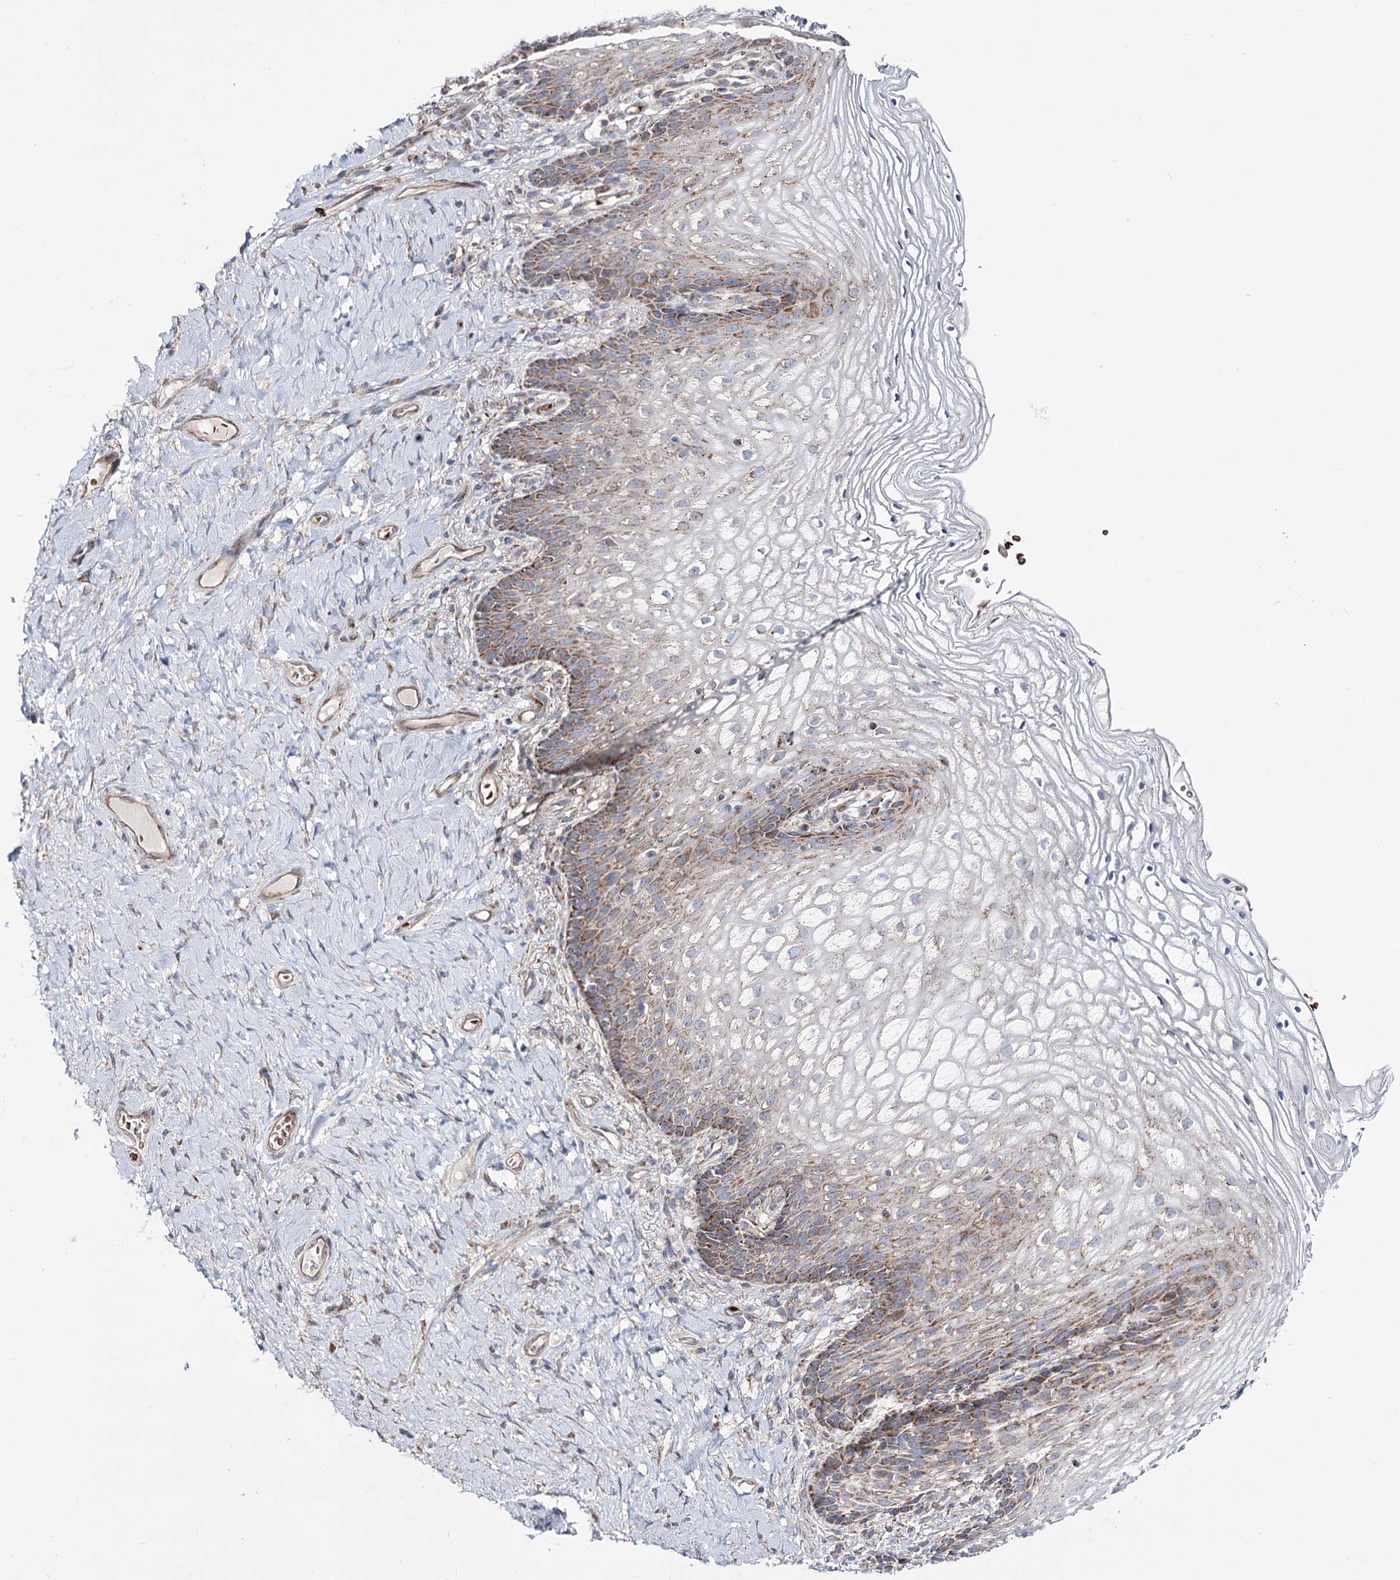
{"staining": {"intensity": "moderate", "quantity": "<25%", "location": "cytoplasmic/membranous"}, "tissue": "vagina", "cell_type": "Squamous epithelial cells", "image_type": "normal", "snomed": [{"axis": "morphology", "description": "Normal tissue, NOS"}, {"axis": "topography", "description": "Vagina"}], "caption": "High-magnification brightfield microscopy of unremarkable vagina stained with DAB (3,3'-diaminobenzidine) (brown) and counterstained with hematoxylin (blue). squamous epithelial cells exhibit moderate cytoplasmic/membranous staining is identified in about<25% of cells. The protein of interest is stained brown, and the nuclei are stained in blue (DAB (3,3'-diaminobenzidine) IHC with brightfield microscopy, high magnification).", "gene": "OSBPL5", "patient": {"sex": "female", "age": 60}}